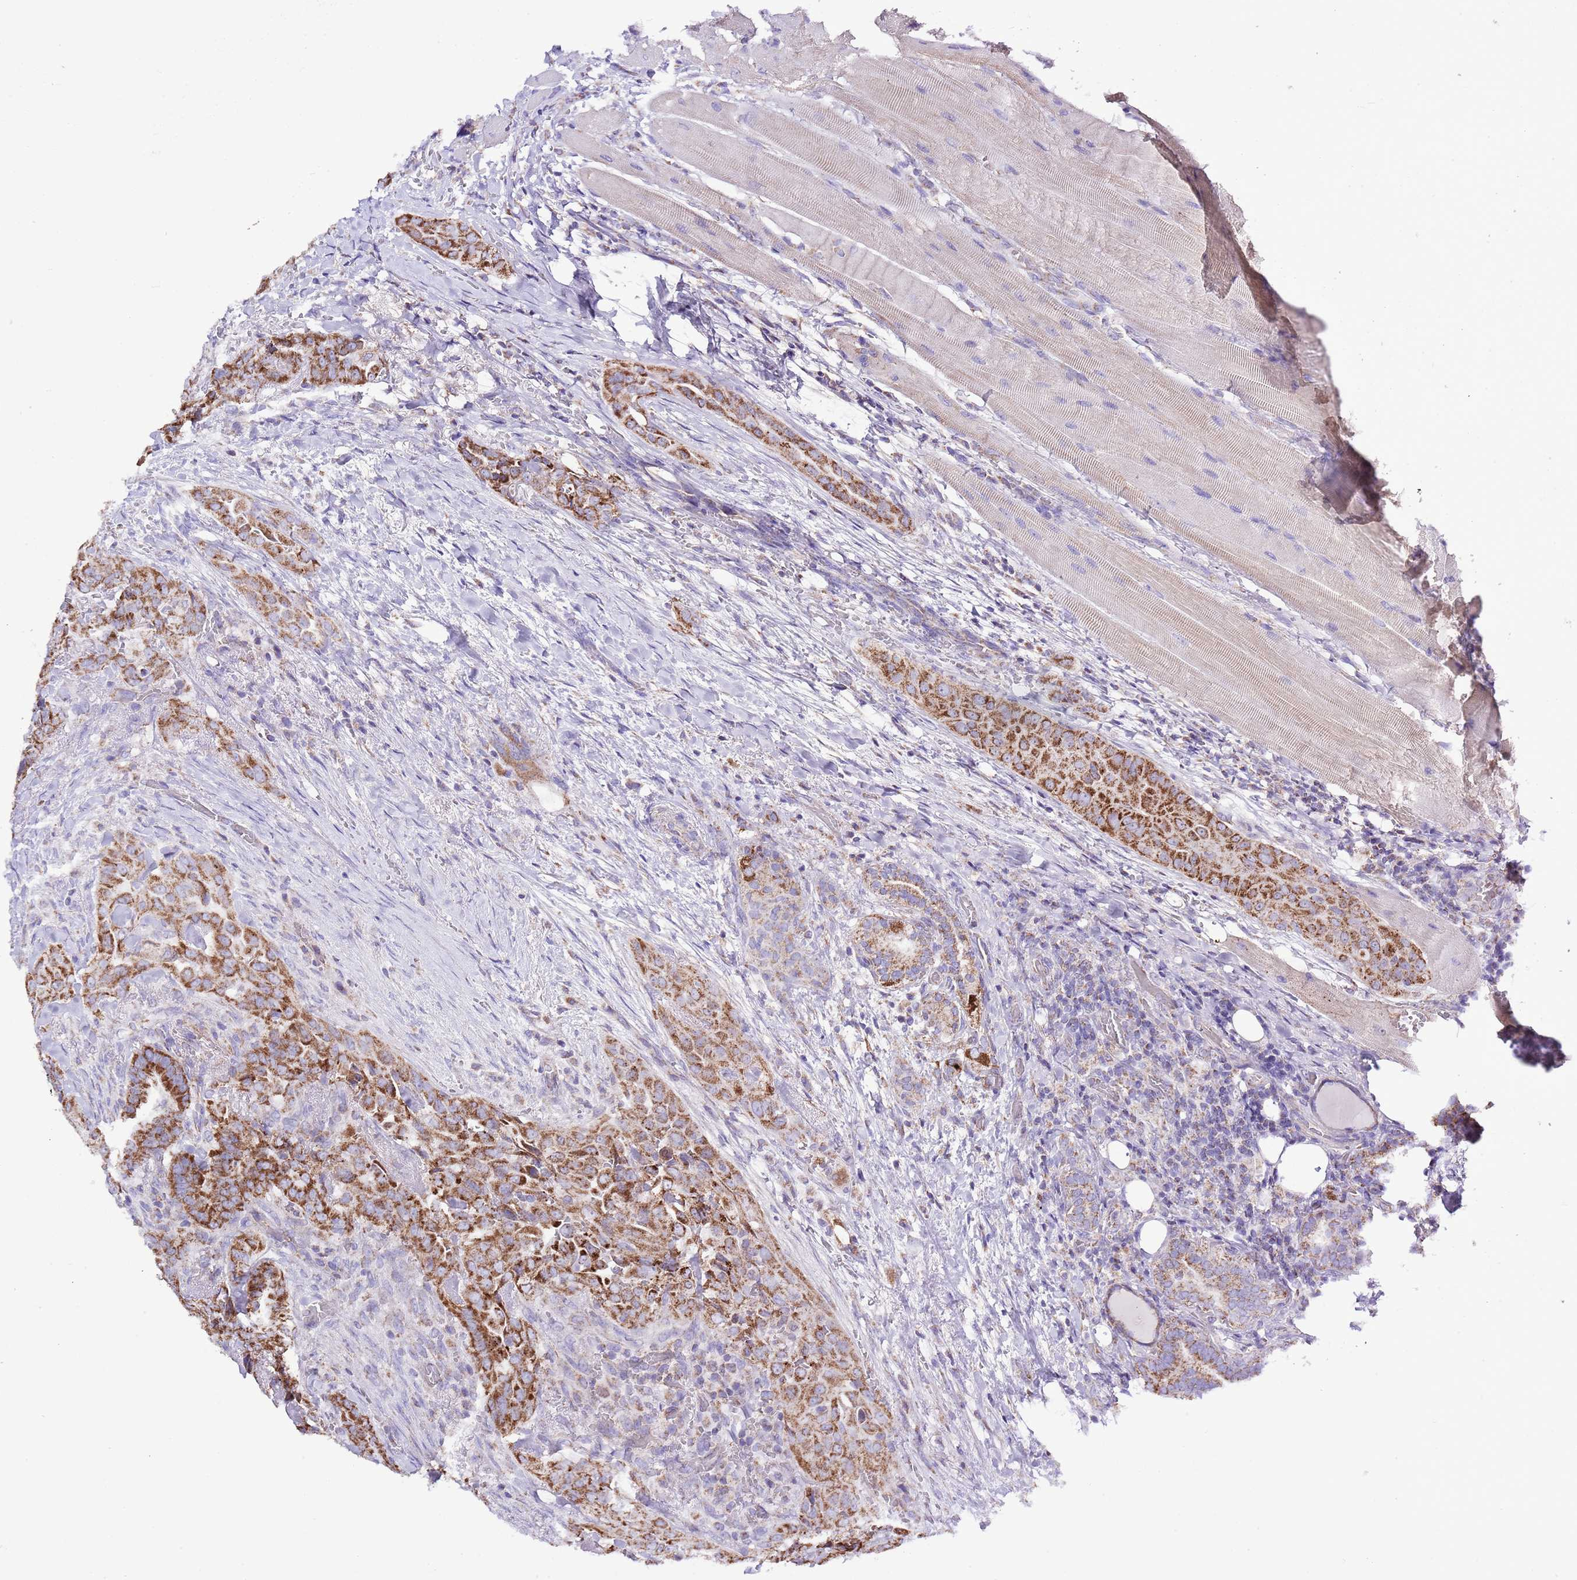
{"staining": {"intensity": "strong", "quantity": ">75%", "location": "cytoplasmic/membranous"}, "tissue": "thyroid cancer", "cell_type": "Tumor cells", "image_type": "cancer", "snomed": [{"axis": "morphology", "description": "Papillary adenocarcinoma, NOS"}, {"axis": "topography", "description": "Thyroid gland"}], "caption": "A brown stain highlights strong cytoplasmic/membranous staining of a protein in papillary adenocarcinoma (thyroid) tumor cells.", "gene": "TEKTIP1", "patient": {"sex": "male", "age": 61}}